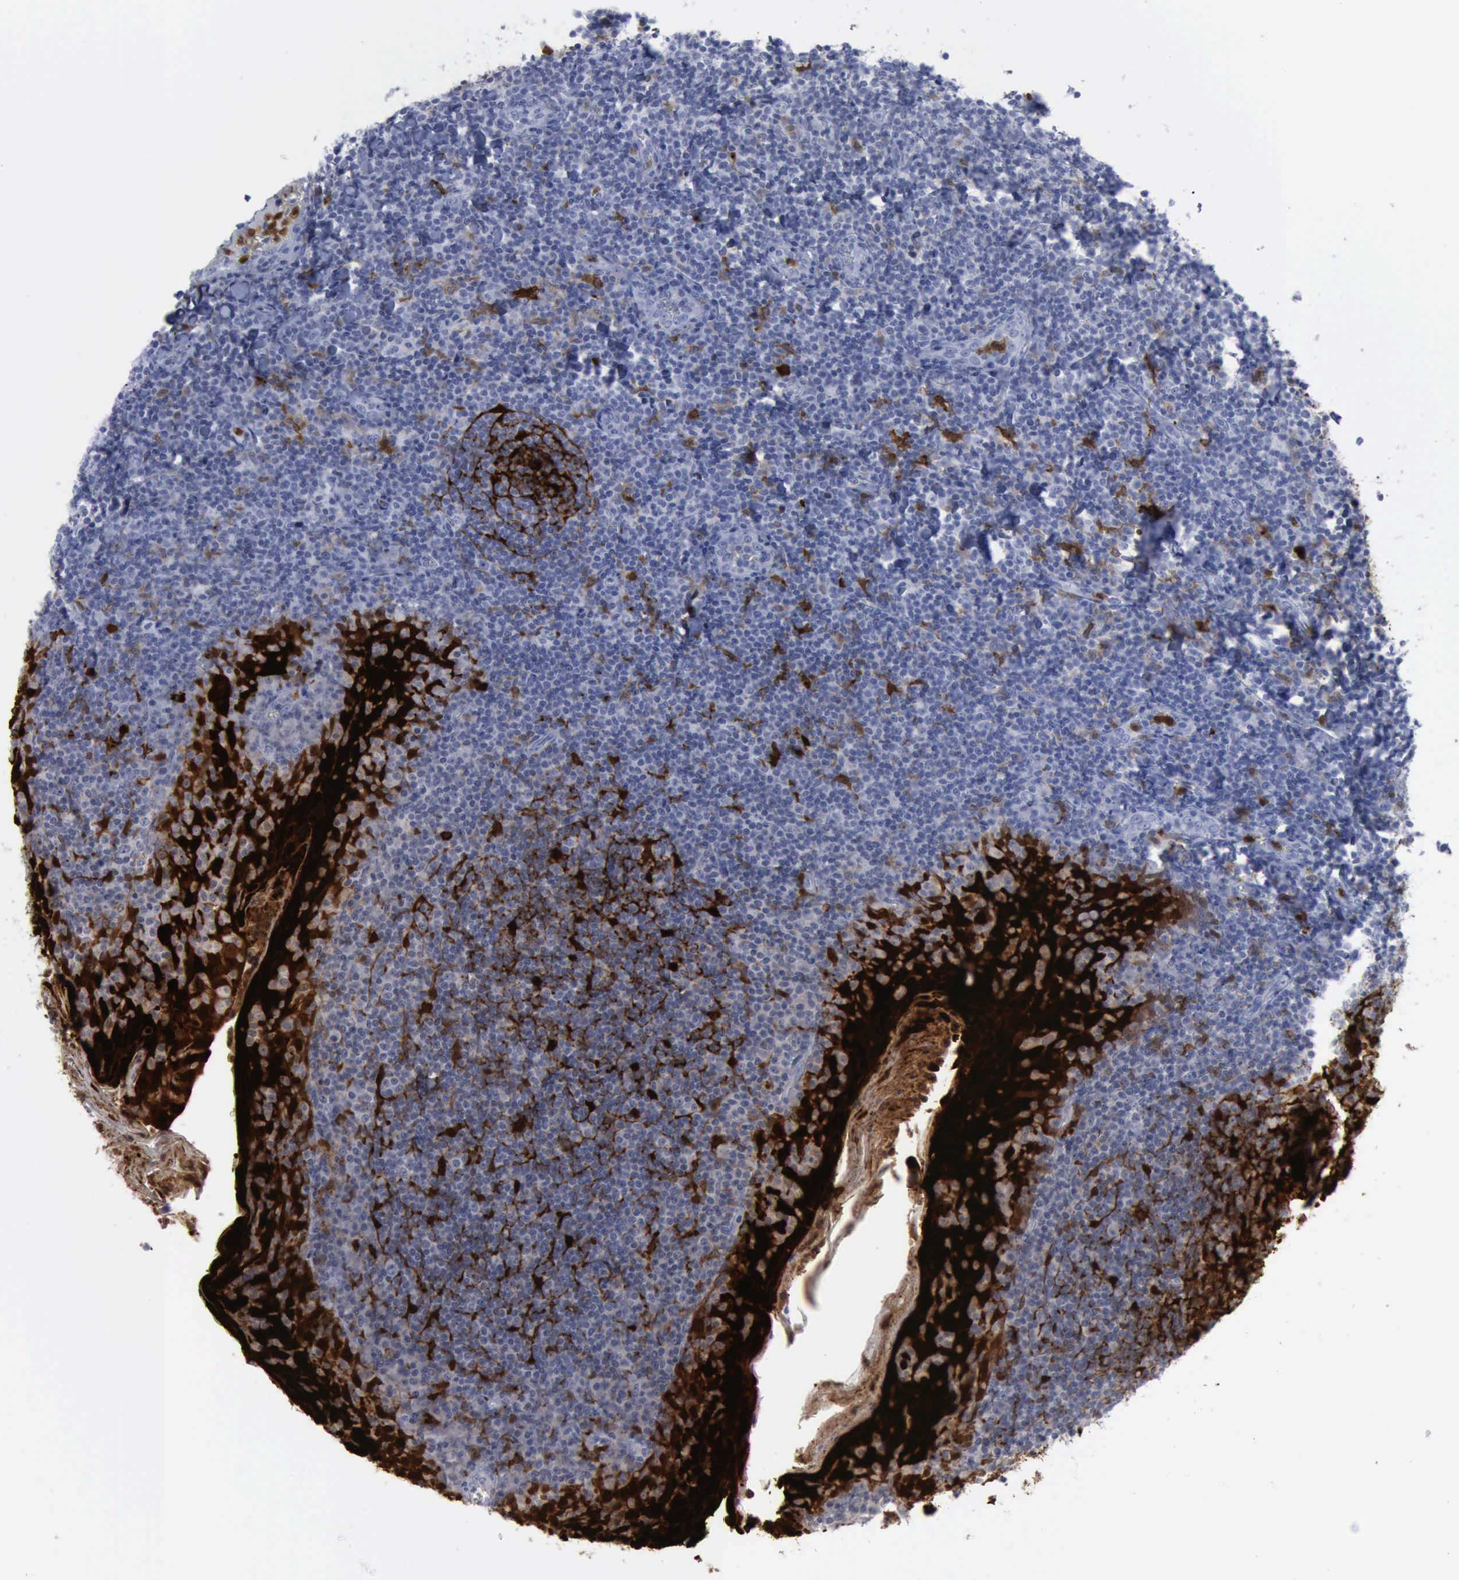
{"staining": {"intensity": "strong", "quantity": ">75%", "location": "cytoplasmic/membranous"}, "tissue": "tonsil", "cell_type": "Germinal center cells", "image_type": "normal", "snomed": [{"axis": "morphology", "description": "Normal tissue, NOS"}, {"axis": "topography", "description": "Tonsil"}], "caption": "Immunohistochemical staining of benign tonsil demonstrates high levels of strong cytoplasmic/membranous positivity in about >75% of germinal center cells.", "gene": "CSTA", "patient": {"sex": "male", "age": 31}}